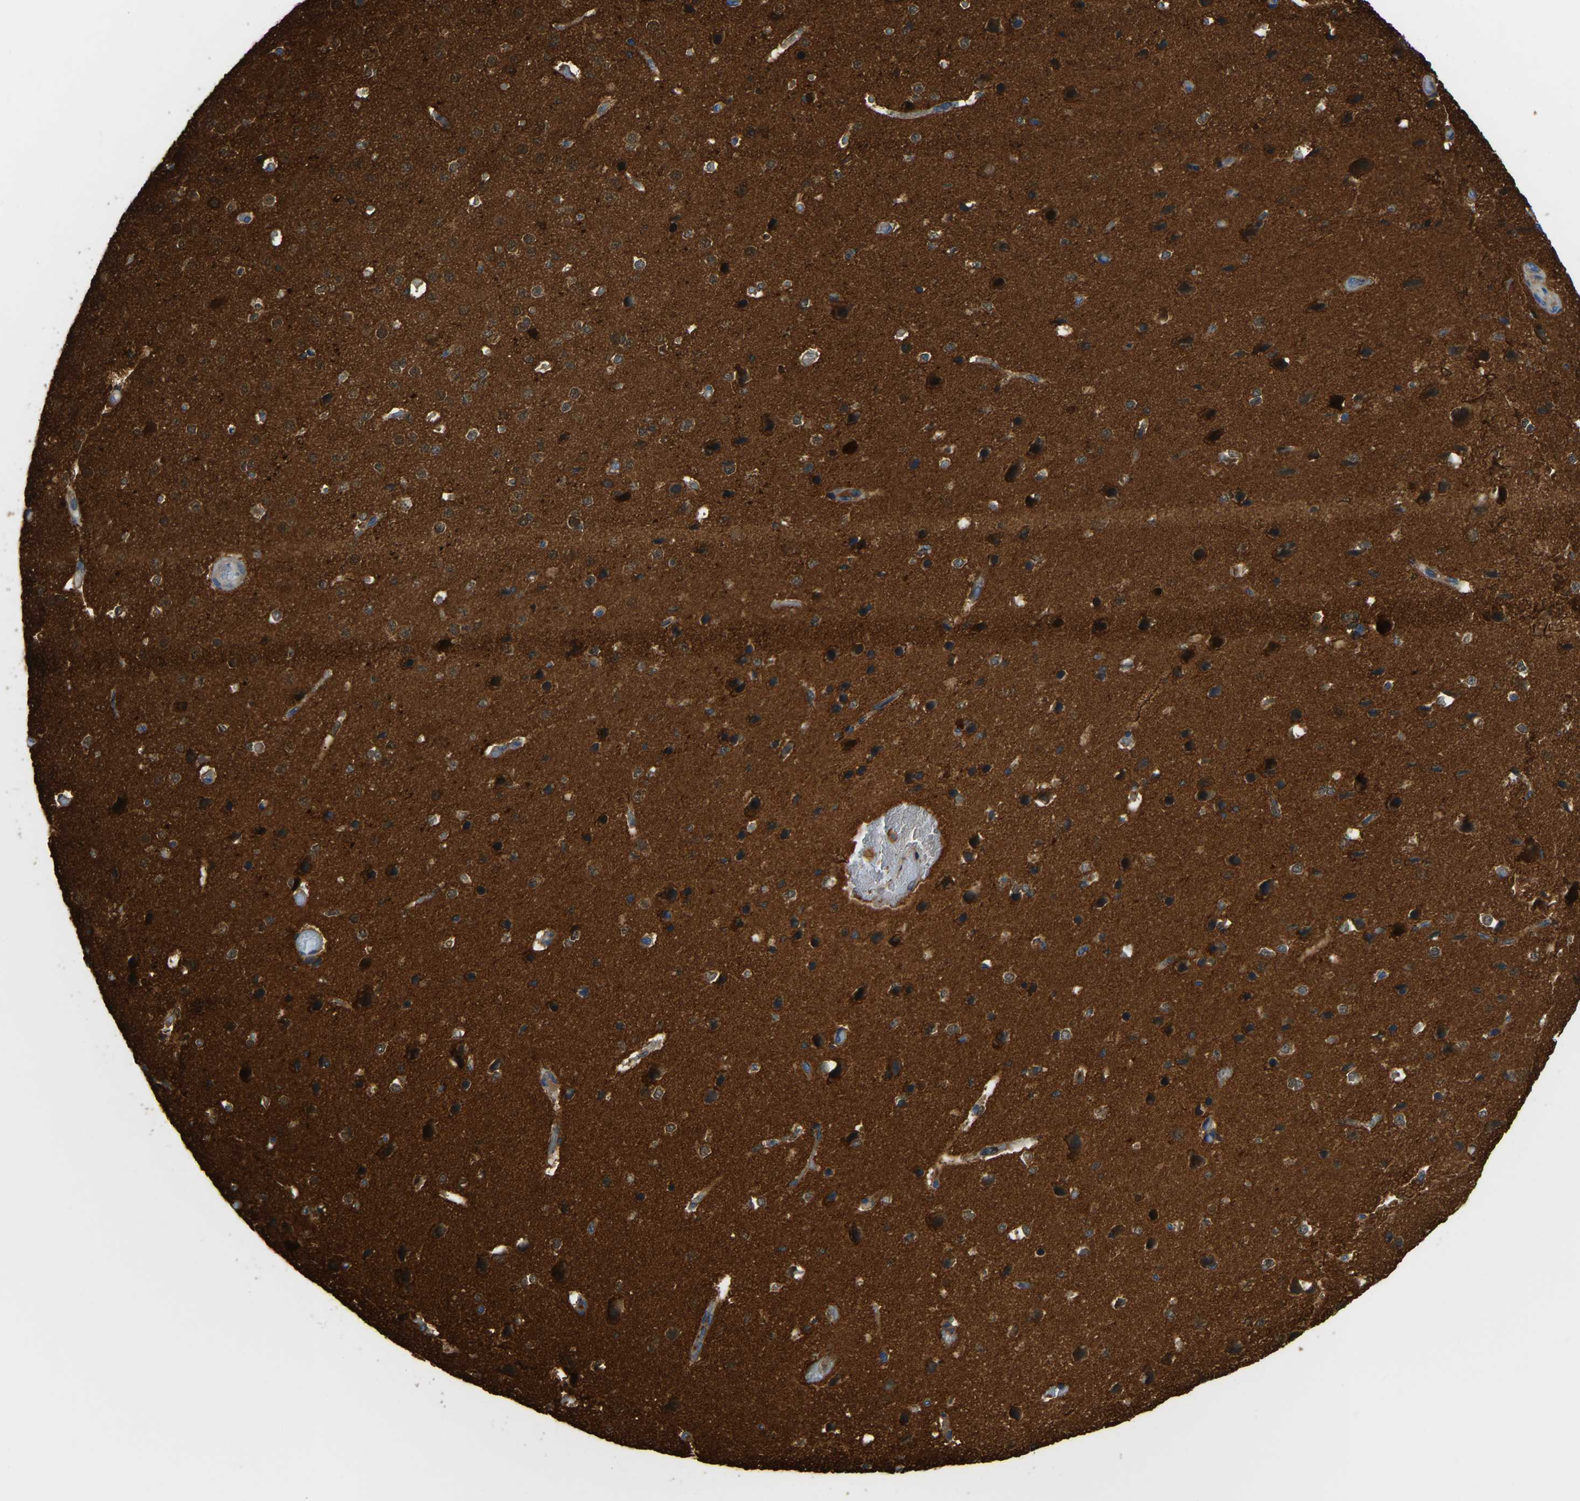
{"staining": {"intensity": "negative", "quantity": "none", "location": "none"}, "tissue": "cerebral cortex", "cell_type": "Endothelial cells", "image_type": "normal", "snomed": [{"axis": "morphology", "description": "Normal tissue, NOS"}, {"axis": "morphology", "description": "Developmental malformation"}, {"axis": "topography", "description": "Cerebral cortex"}], "caption": "Endothelial cells are negative for brown protein staining in unremarkable cerebral cortex. The staining is performed using DAB (3,3'-diaminobenzidine) brown chromogen with nuclei counter-stained in using hematoxylin.", "gene": "GDA", "patient": {"sex": "female", "age": 30}}